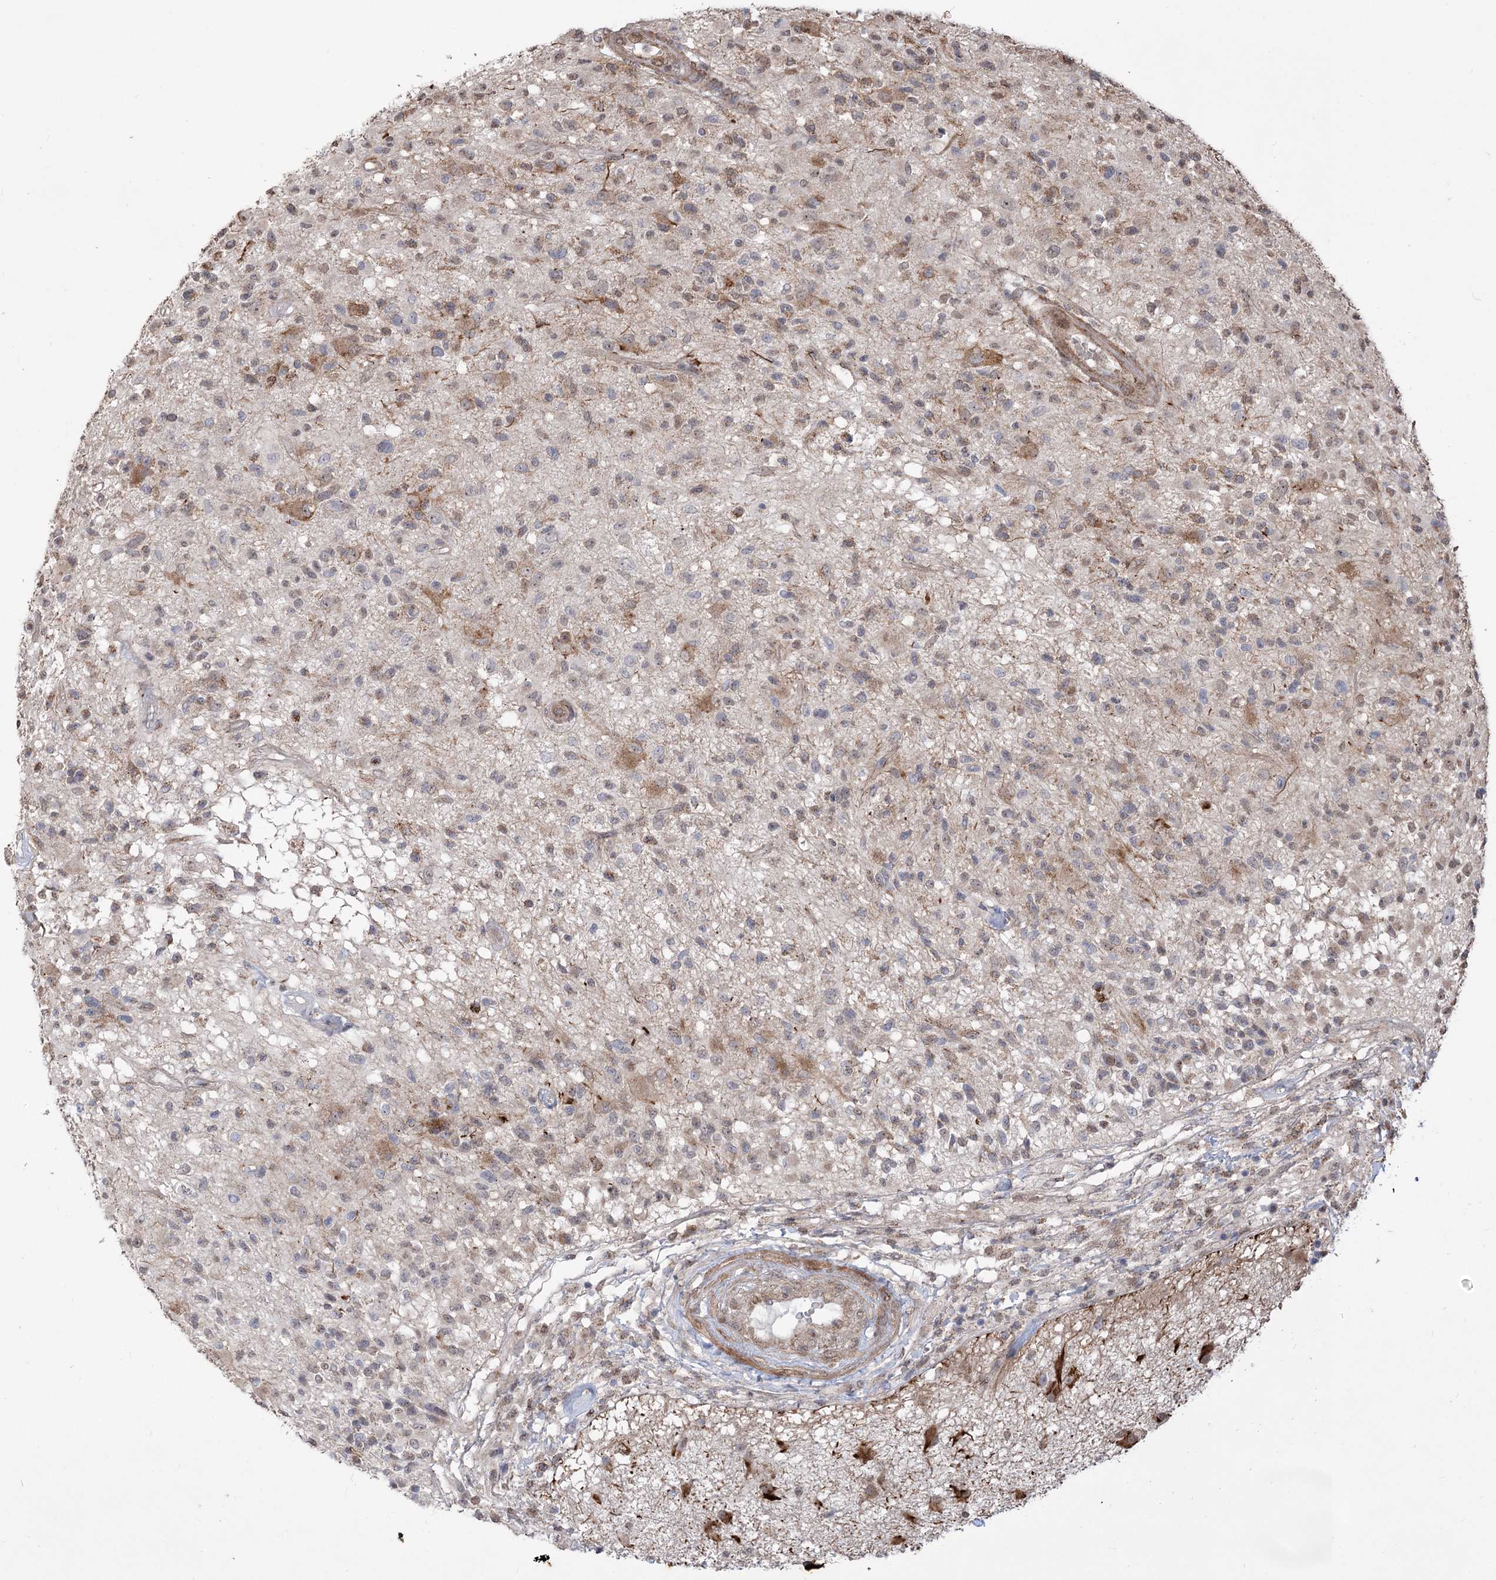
{"staining": {"intensity": "weak", "quantity": "25%-75%", "location": "cytoplasmic/membranous"}, "tissue": "glioma", "cell_type": "Tumor cells", "image_type": "cancer", "snomed": [{"axis": "morphology", "description": "Glioma, malignant, High grade"}, {"axis": "morphology", "description": "Glioblastoma, NOS"}, {"axis": "topography", "description": "Brain"}], "caption": "Immunohistochemical staining of glioma displays low levels of weak cytoplasmic/membranous expression in approximately 25%-75% of tumor cells.", "gene": "ZSCAN23", "patient": {"sex": "male", "age": 60}}